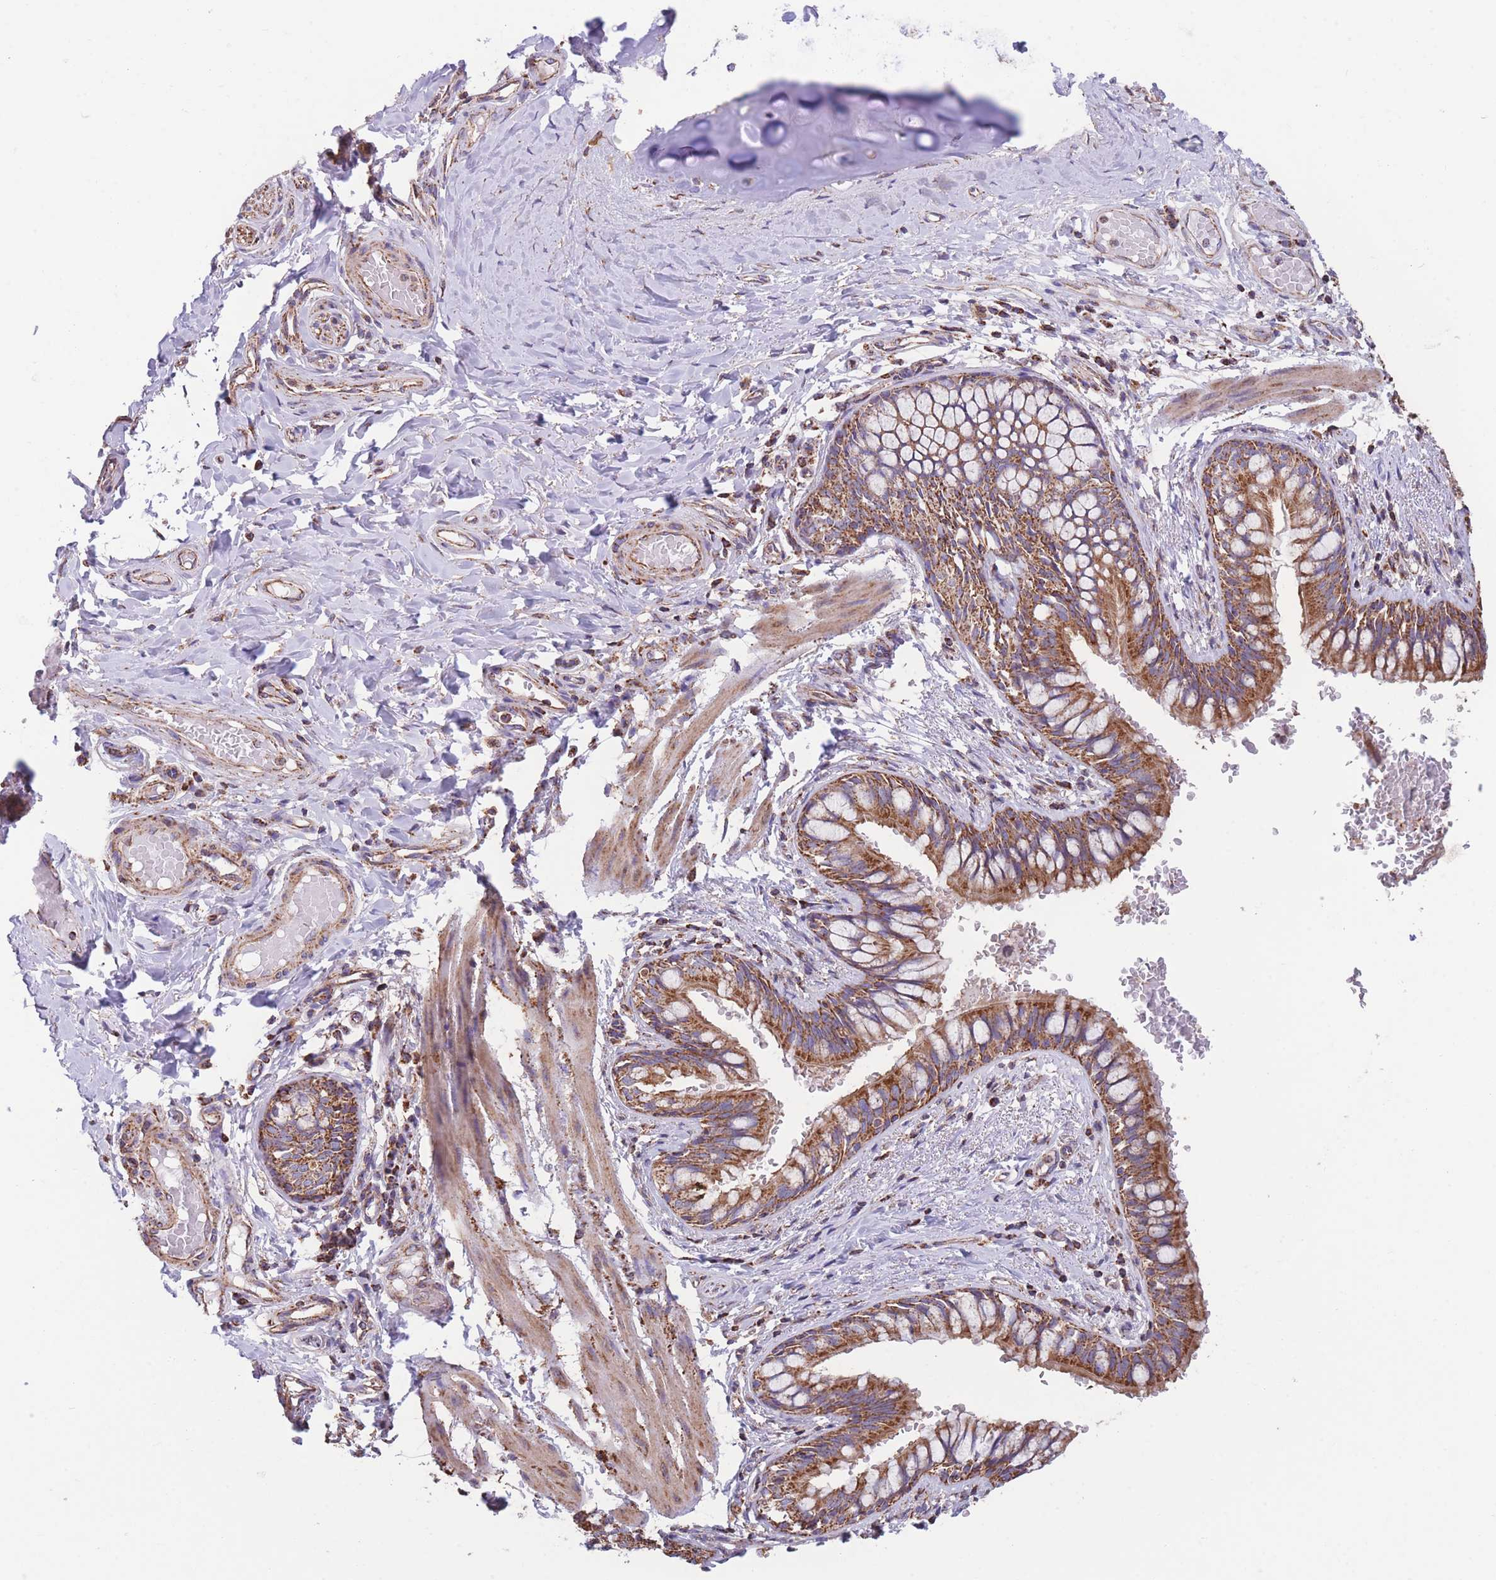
{"staining": {"intensity": "moderate", "quantity": ">75%", "location": "cytoplasmic/membranous"}, "tissue": "bronchus", "cell_type": "Respiratory epithelial cells", "image_type": "normal", "snomed": [{"axis": "morphology", "description": "Normal tissue, NOS"}, {"axis": "topography", "description": "Cartilage tissue"}, {"axis": "topography", "description": "Bronchus"}], "caption": "A micrograph of human bronchus stained for a protein displays moderate cytoplasmic/membranous brown staining in respiratory epithelial cells. (Brightfield microscopy of DAB IHC at high magnification).", "gene": "FKBP8", "patient": {"sex": "female", "age": 36}}